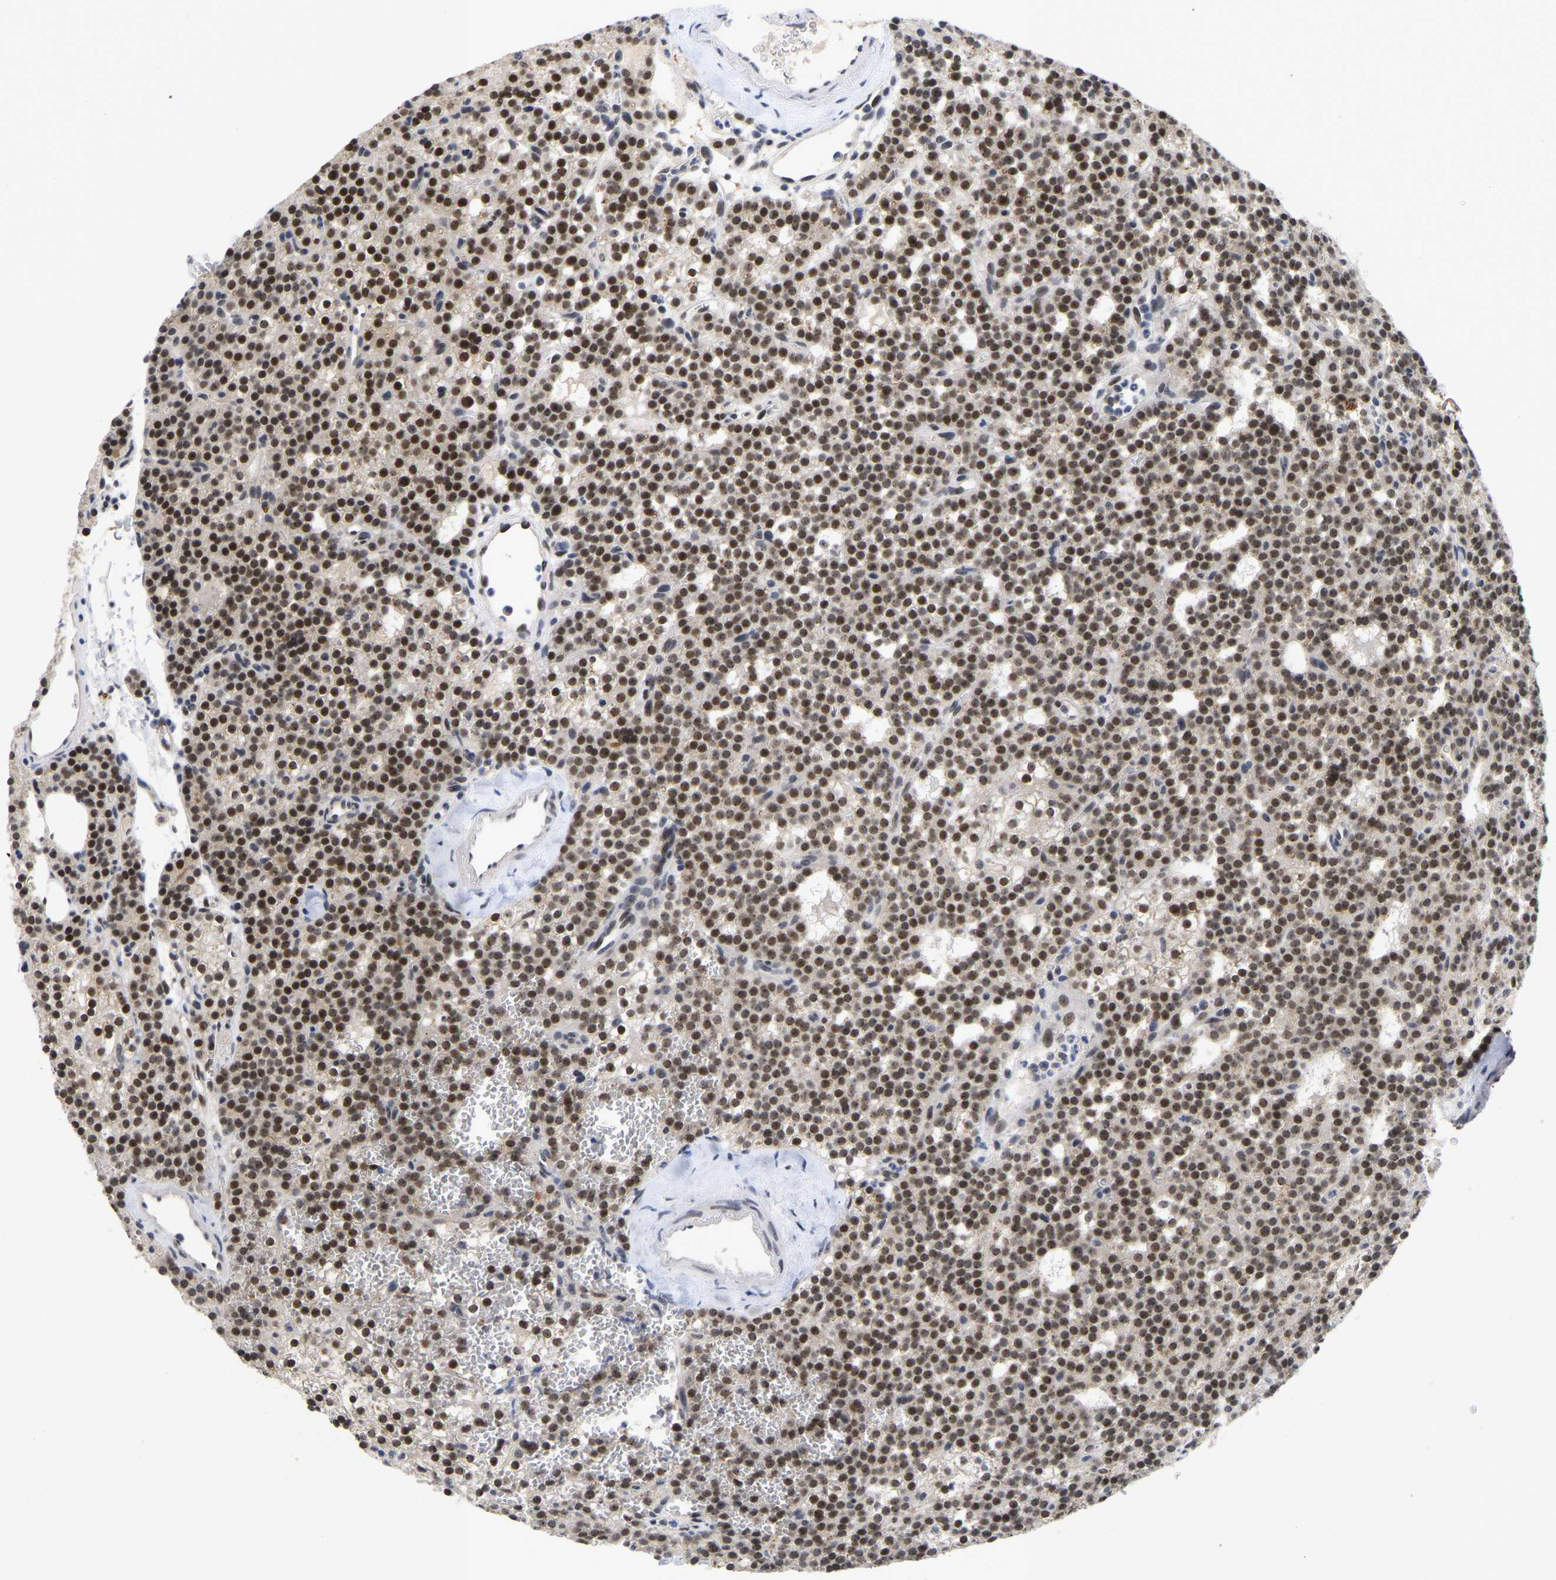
{"staining": {"intensity": "moderate", "quantity": ">75%", "location": "cytoplasmic/membranous,nuclear"}, "tissue": "parathyroid gland", "cell_type": "Glandular cells", "image_type": "normal", "snomed": [{"axis": "morphology", "description": "Normal tissue, NOS"}, {"axis": "morphology", "description": "Adenoma, NOS"}, {"axis": "topography", "description": "Parathyroid gland"}], "caption": "Parathyroid gland stained for a protein reveals moderate cytoplasmic/membranous,nuclear positivity in glandular cells.", "gene": "NLE1", "patient": {"sex": "female", "age": 74}}